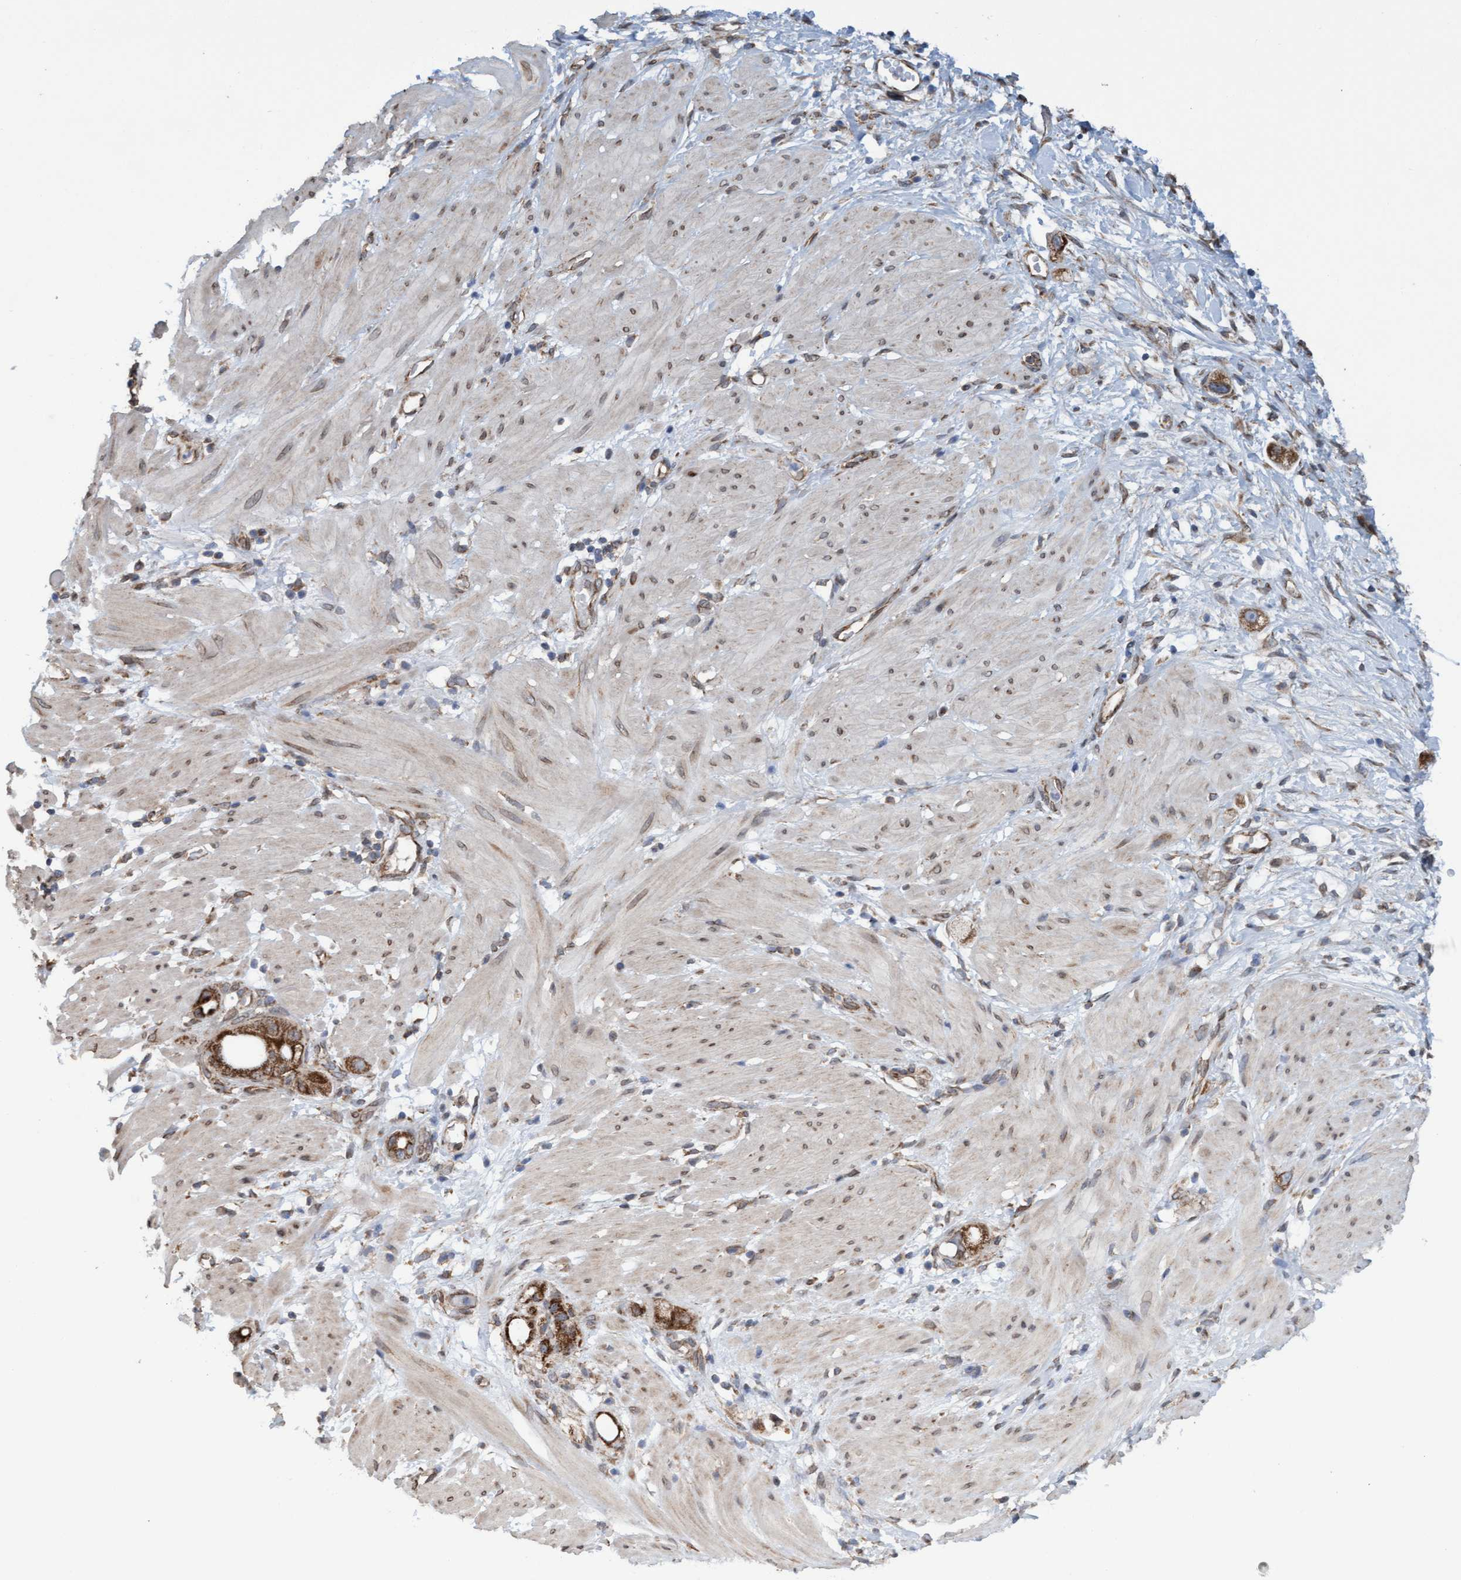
{"staining": {"intensity": "moderate", "quantity": ">75%", "location": "cytoplasmic/membranous"}, "tissue": "stomach cancer", "cell_type": "Tumor cells", "image_type": "cancer", "snomed": [{"axis": "morphology", "description": "Adenocarcinoma, NOS"}, {"axis": "topography", "description": "Stomach"}, {"axis": "topography", "description": "Stomach, lower"}], "caption": "Stomach cancer (adenocarcinoma) tissue demonstrates moderate cytoplasmic/membranous positivity in approximately >75% of tumor cells", "gene": "MRPS23", "patient": {"sex": "female", "age": 48}}